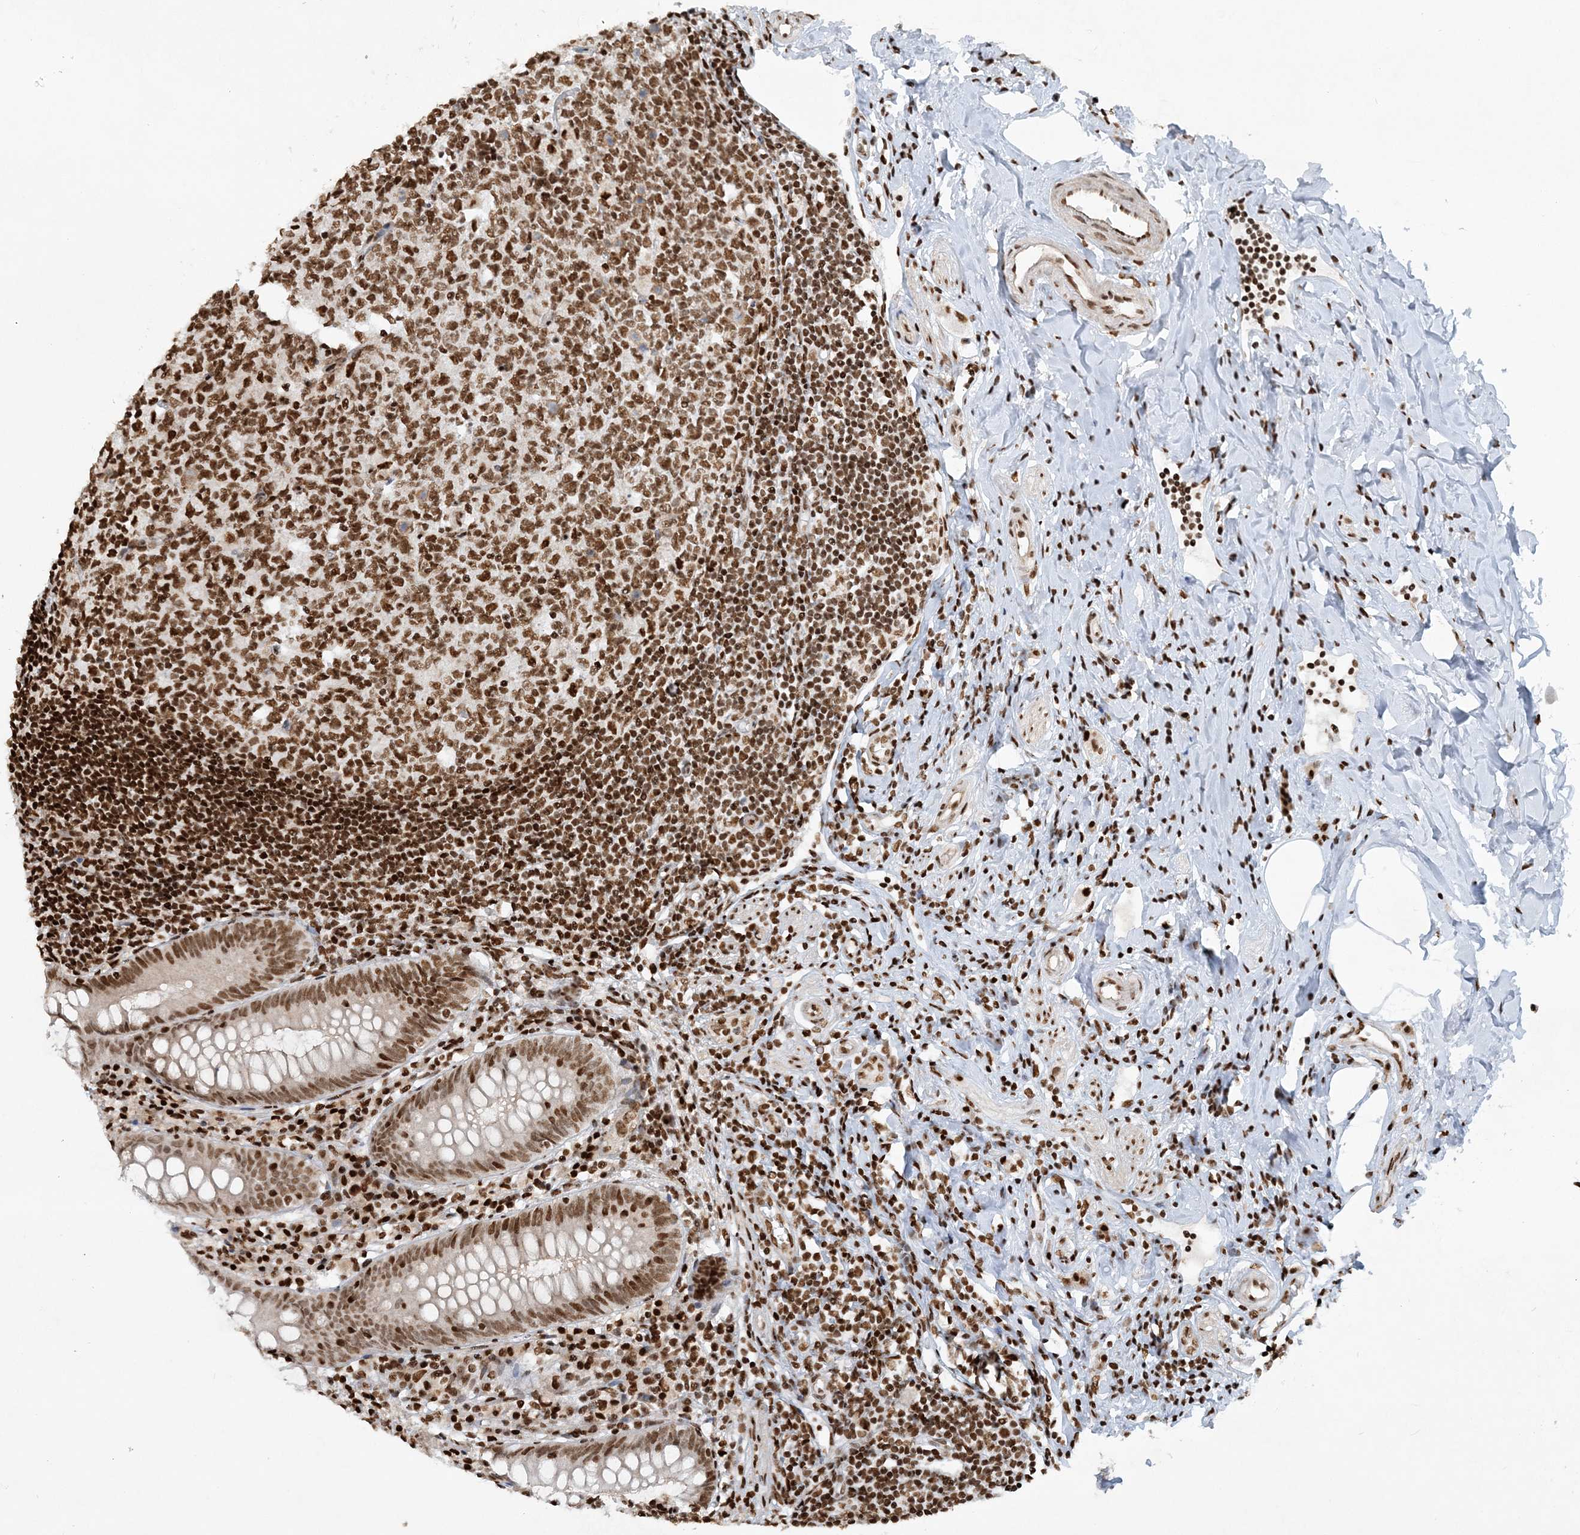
{"staining": {"intensity": "strong", "quantity": ">75%", "location": "nuclear"}, "tissue": "appendix", "cell_type": "Glandular cells", "image_type": "normal", "snomed": [{"axis": "morphology", "description": "Normal tissue, NOS"}, {"axis": "topography", "description": "Appendix"}], "caption": "Immunohistochemical staining of unremarkable human appendix shows high levels of strong nuclear expression in about >75% of glandular cells.", "gene": "DELE1", "patient": {"sex": "female", "age": 54}}